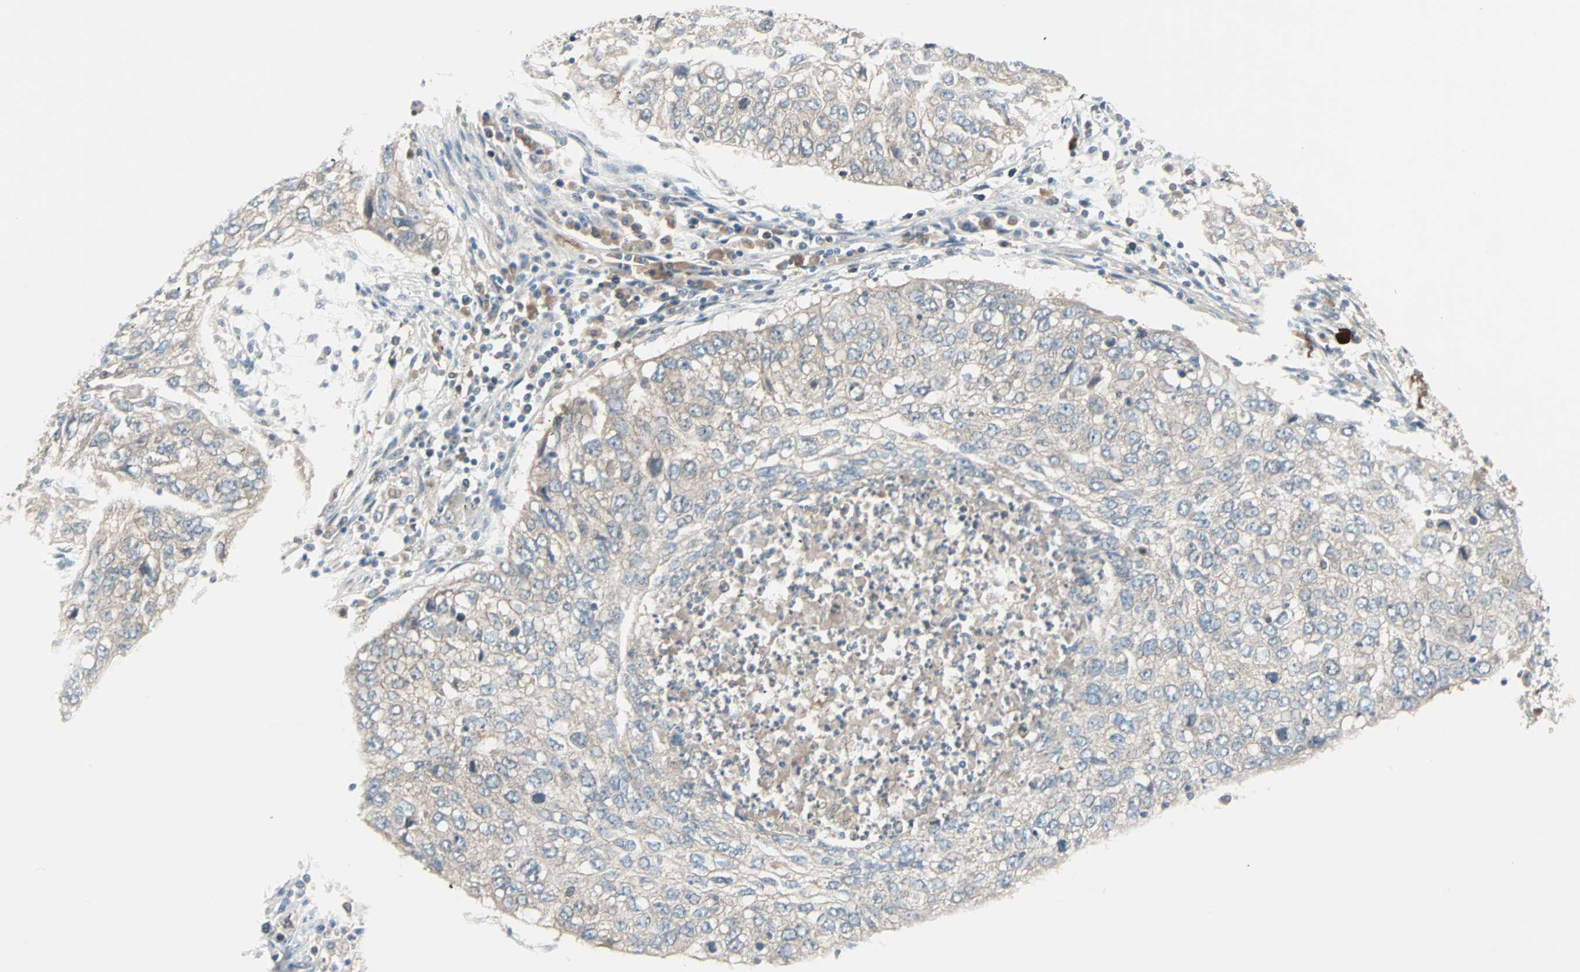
{"staining": {"intensity": "weak", "quantity": "25%-75%", "location": "cytoplasmic/membranous"}, "tissue": "lung cancer", "cell_type": "Tumor cells", "image_type": "cancer", "snomed": [{"axis": "morphology", "description": "Squamous cell carcinoma, NOS"}, {"axis": "topography", "description": "Lung"}], "caption": "Human squamous cell carcinoma (lung) stained with a protein marker displays weak staining in tumor cells.", "gene": "SMIM8", "patient": {"sex": "female", "age": 63}}